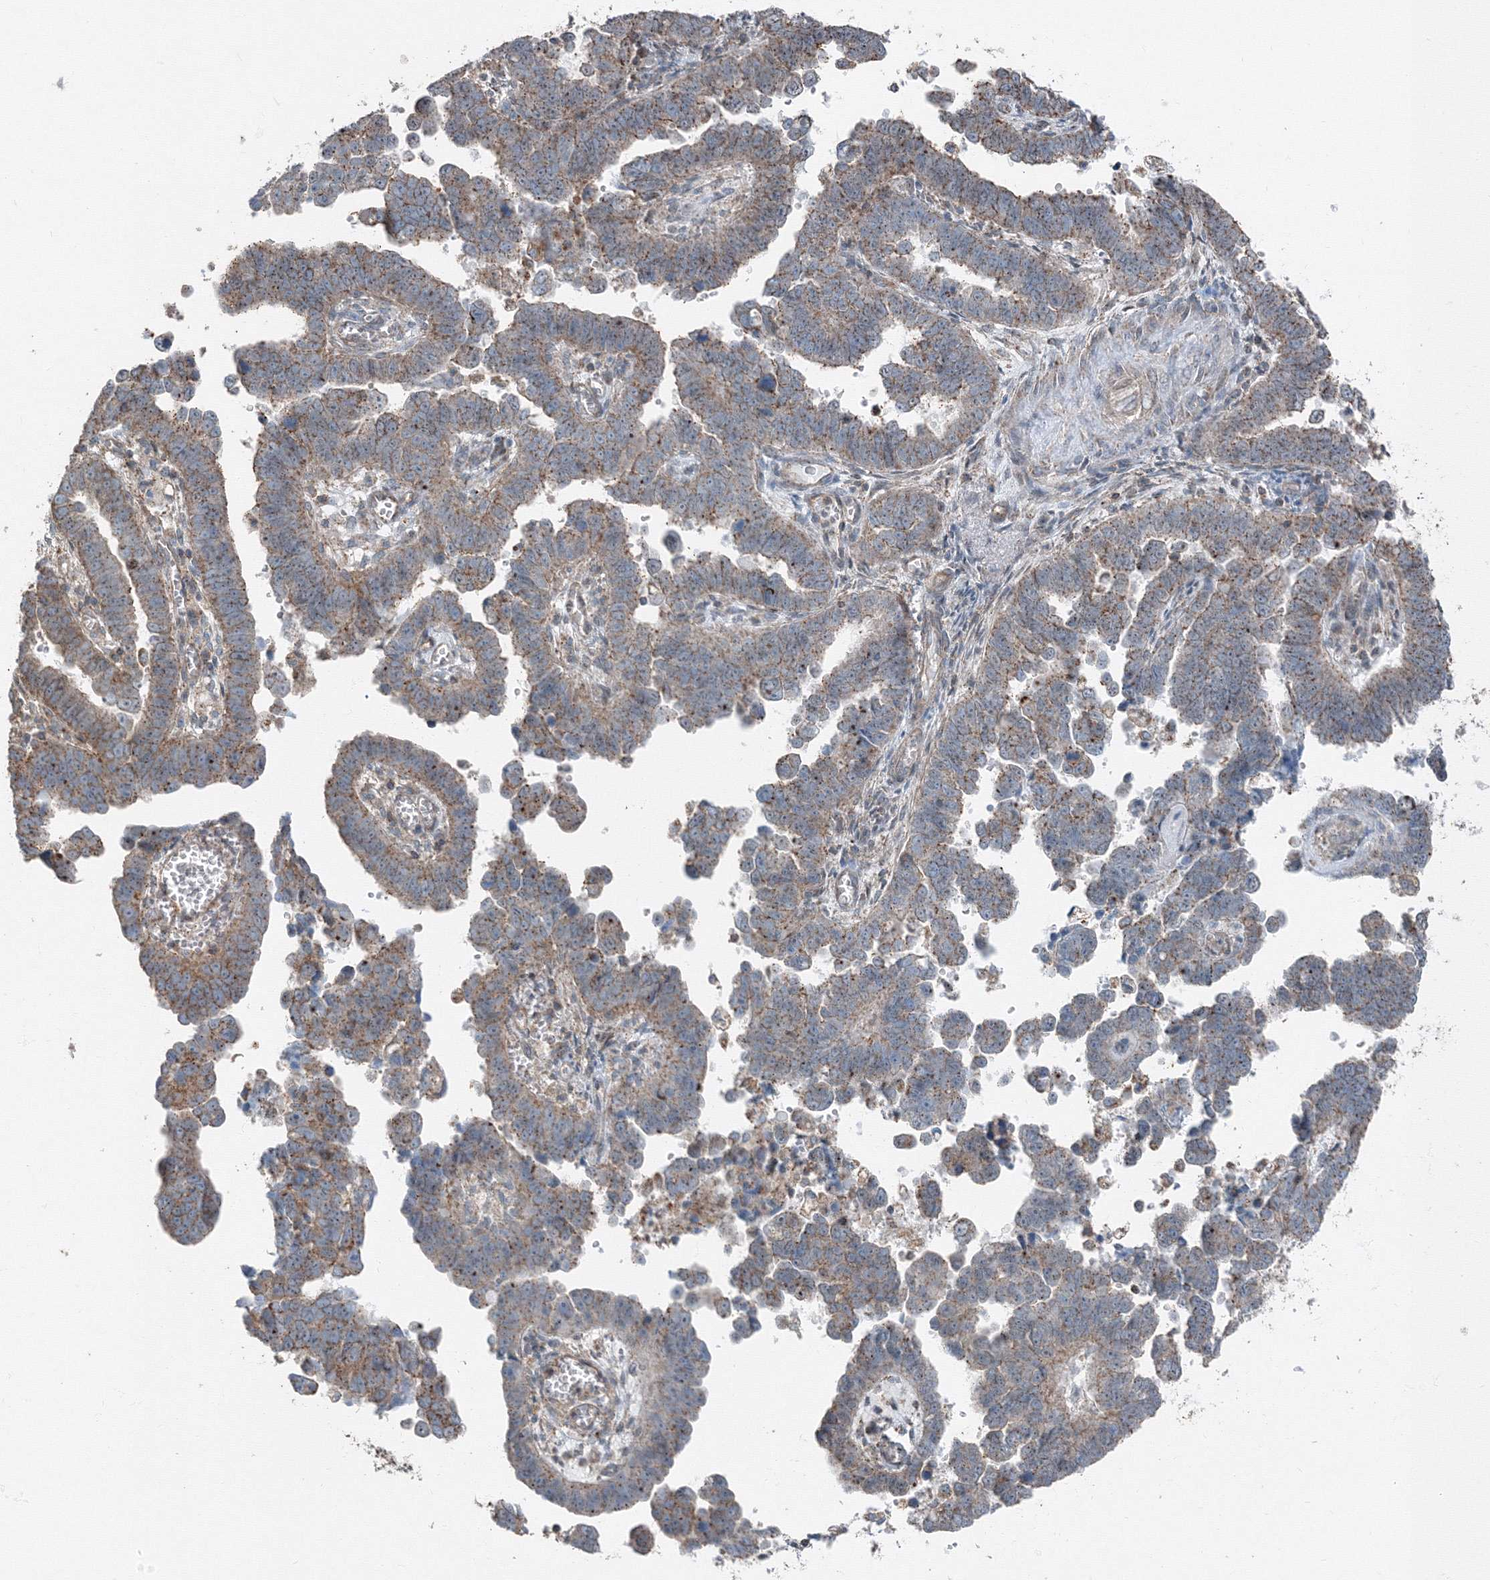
{"staining": {"intensity": "moderate", "quantity": ">75%", "location": "cytoplasmic/membranous"}, "tissue": "endometrial cancer", "cell_type": "Tumor cells", "image_type": "cancer", "snomed": [{"axis": "morphology", "description": "Adenocarcinoma, NOS"}, {"axis": "topography", "description": "Endometrium"}], "caption": "Protein staining of adenocarcinoma (endometrial) tissue reveals moderate cytoplasmic/membranous expression in about >75% of tumor cells.", "gene": "AASDH", "patient": {"sex": "female", "age": 75}}